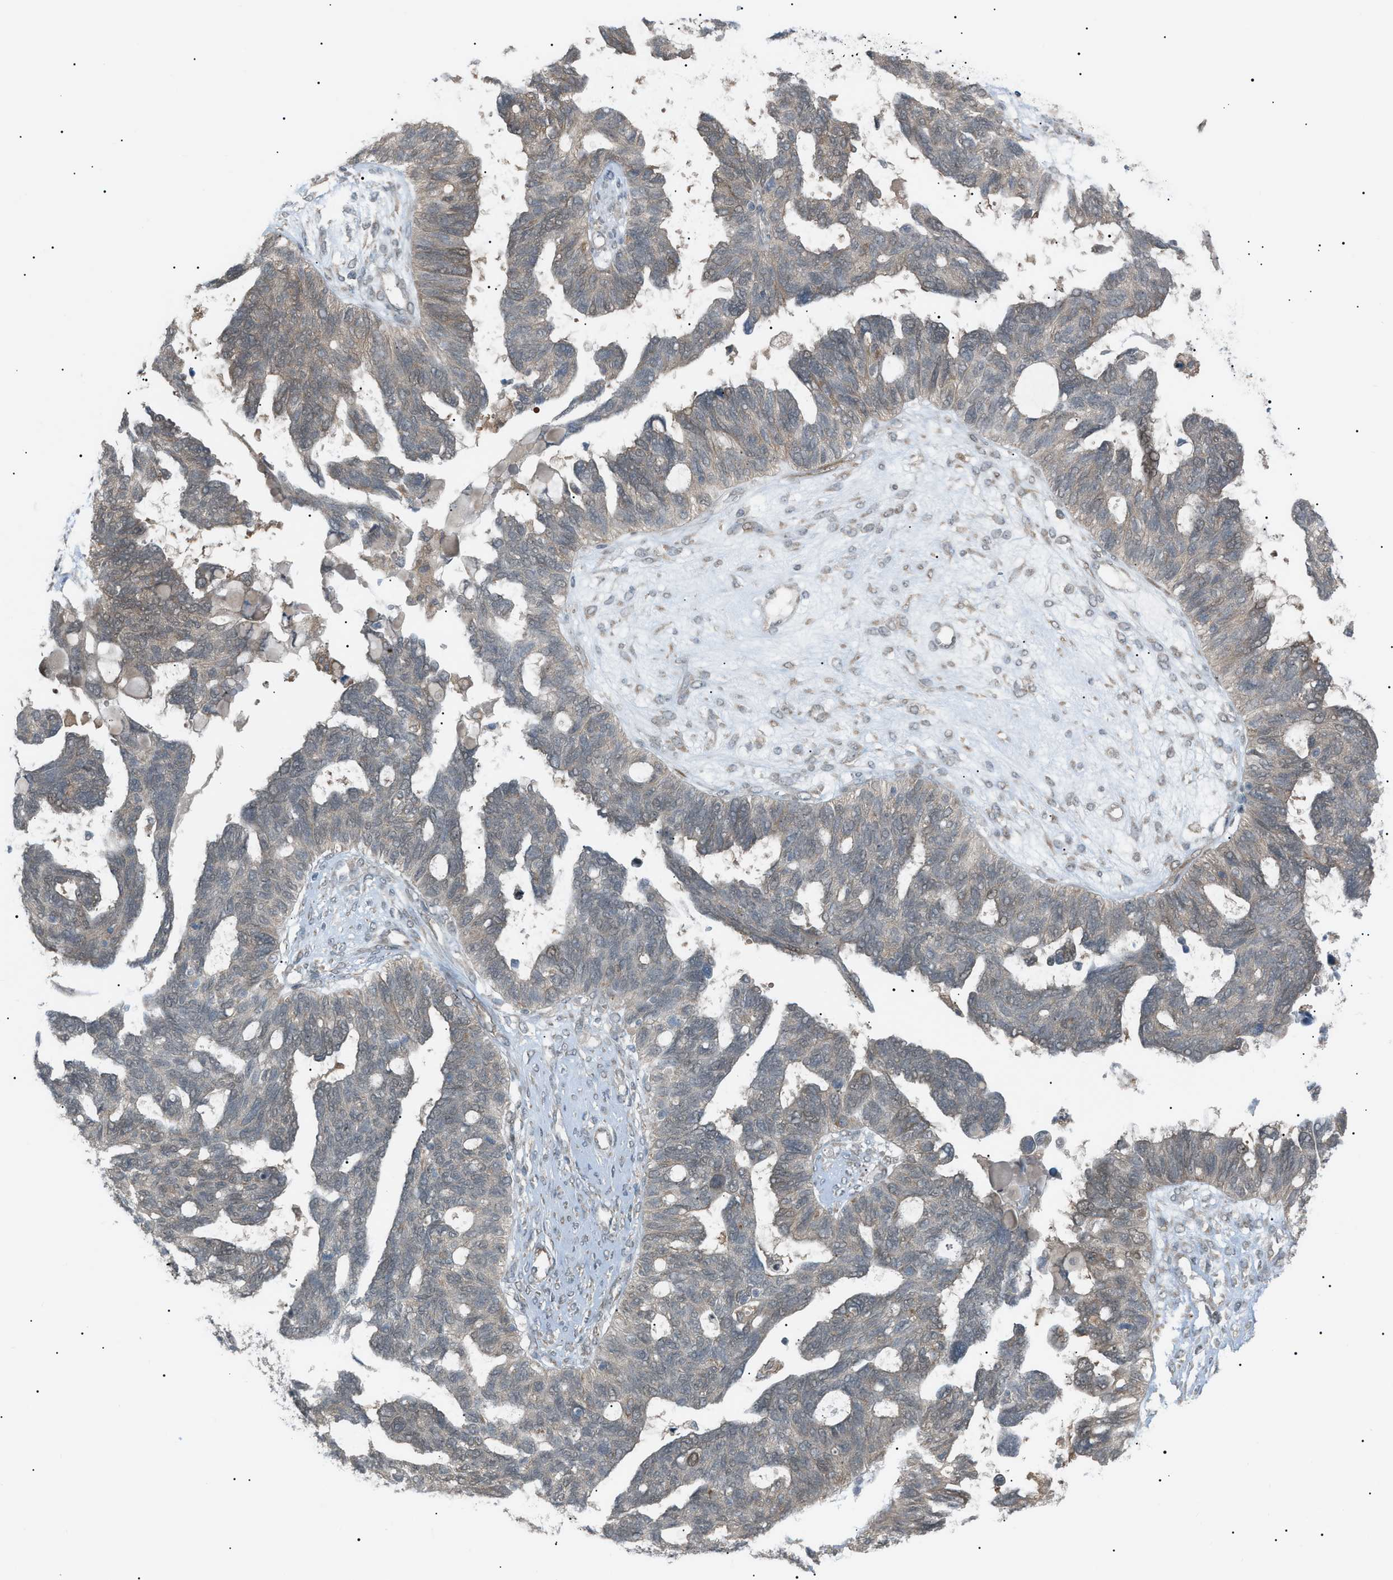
{"staining": {"intensity": "weak", "quantity": "25%-75%", "location": "cytoplasmic/membranous,nuclear"}, "tissue": "ovarian cancer", "cell_type": "Tumor cells", "image_type": "cancer", "snomed": [{"axis": "morphology", "description": "Cystadenocarcinoma, serous, NOS"}, {"axis": "topography", "description": "Ovary"}], "caption": "Immunohistochemical staining of serous cystadenocarcinoma (ovarian) shows low levels of weak cytoplasmic/membranous and nuclear expression in approximately 25%-75% of tumor cells.", "gene": "LPIN2", "patient": {"sex": "female", "age": 79}}